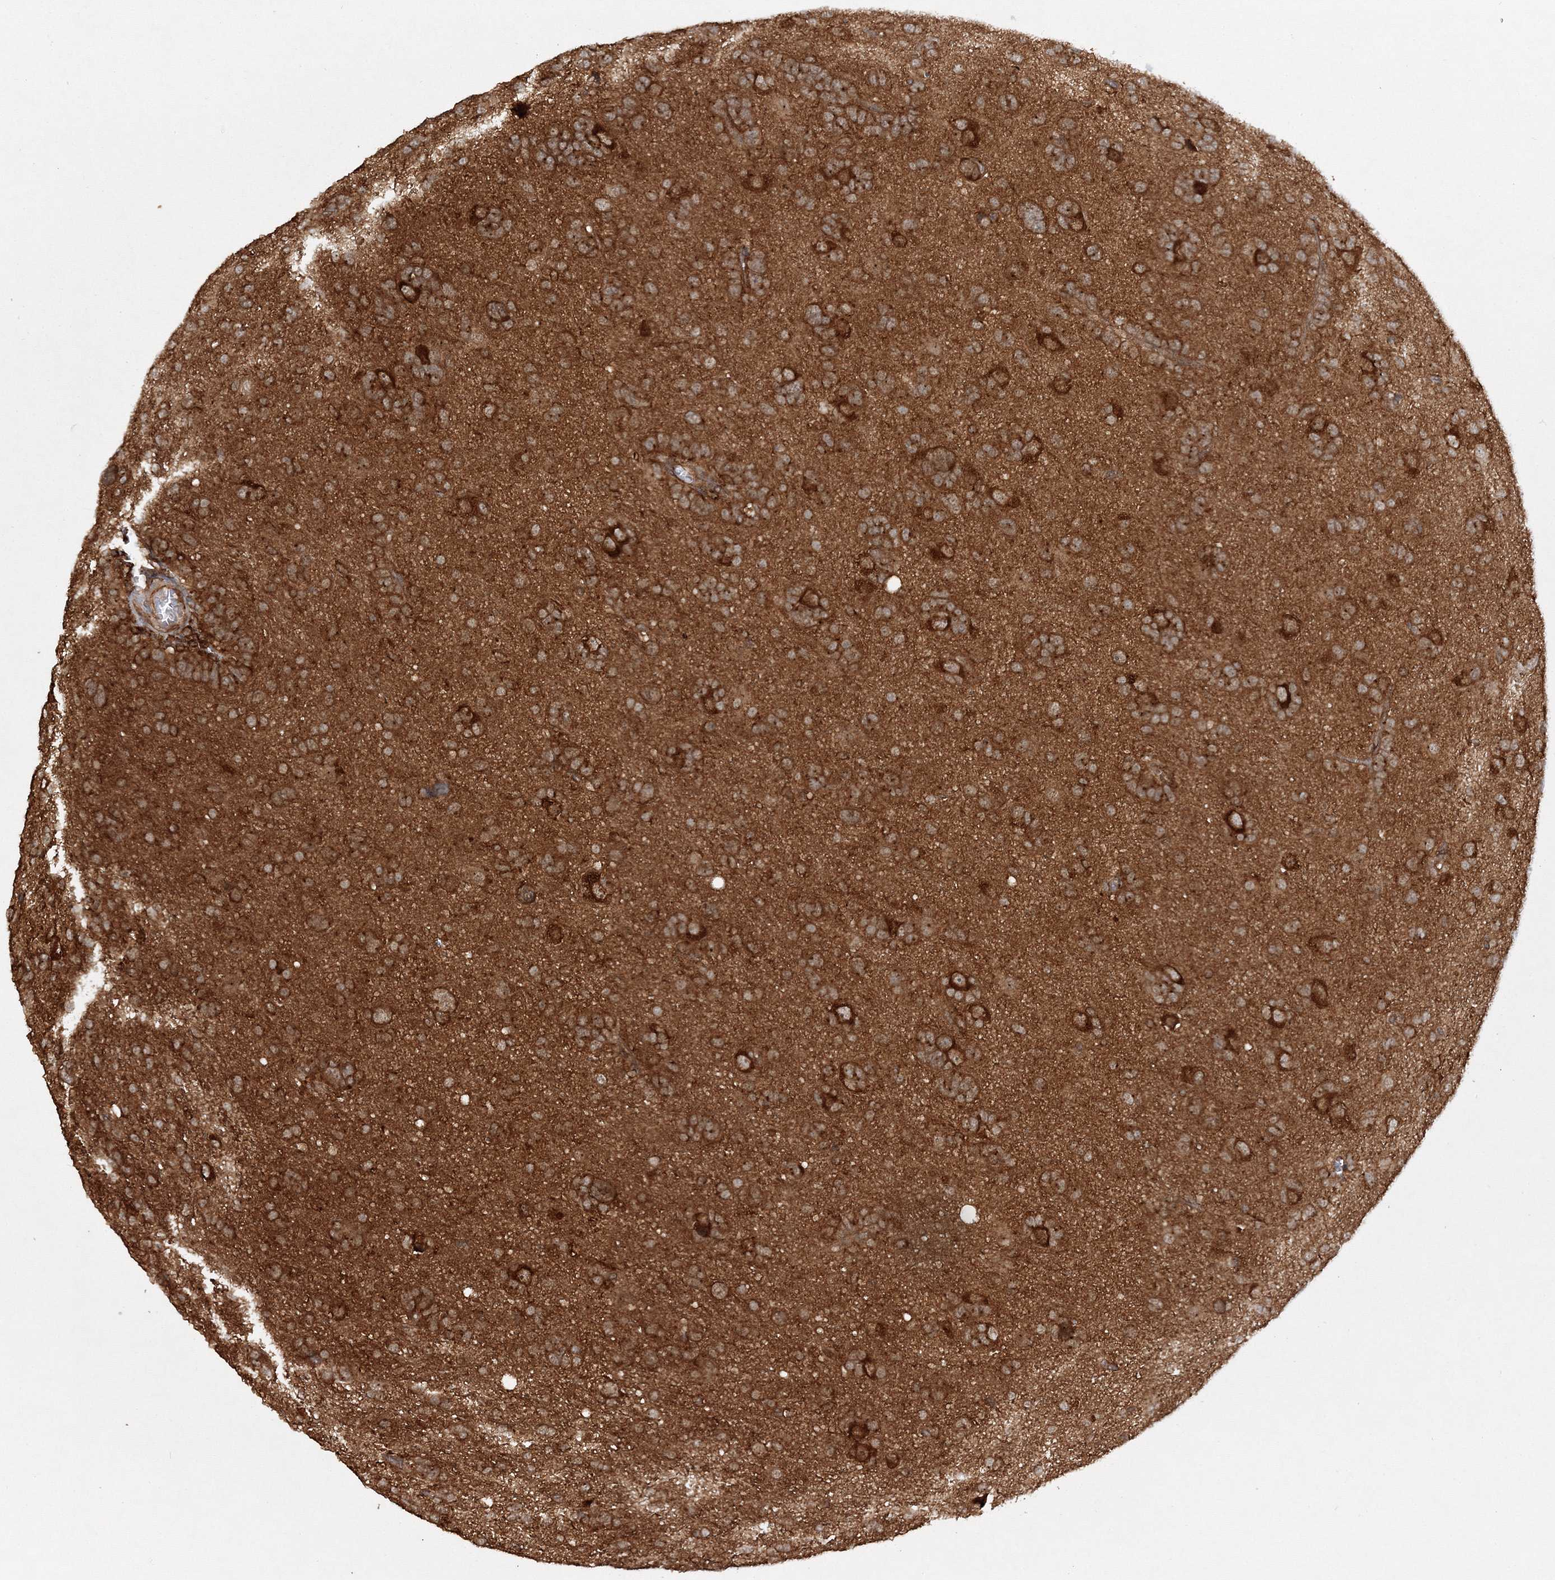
{"staining": {"intensity": "moderate", "quantity": ">75%", "location": "cytoplasmic/membranous"}, "tissue": "glioma", "cell_type": "Tumor cells", "image_type": "cancer", "snomed": [{"axis": "morphology", "description": "Glioma, malignant, High grade"}, {"axis": "topography", "description": "Brain"}], "caption": "Immunohistochemistry photomicrograph of malignant high-grade glioma stained for a protein (brown), which displays medium levels of moderate cytoplasmic/membranous positivity in approximately >75% of tumor cells.", "gene": "WDR37", "patient": {"sex": "female", "age": 59}}